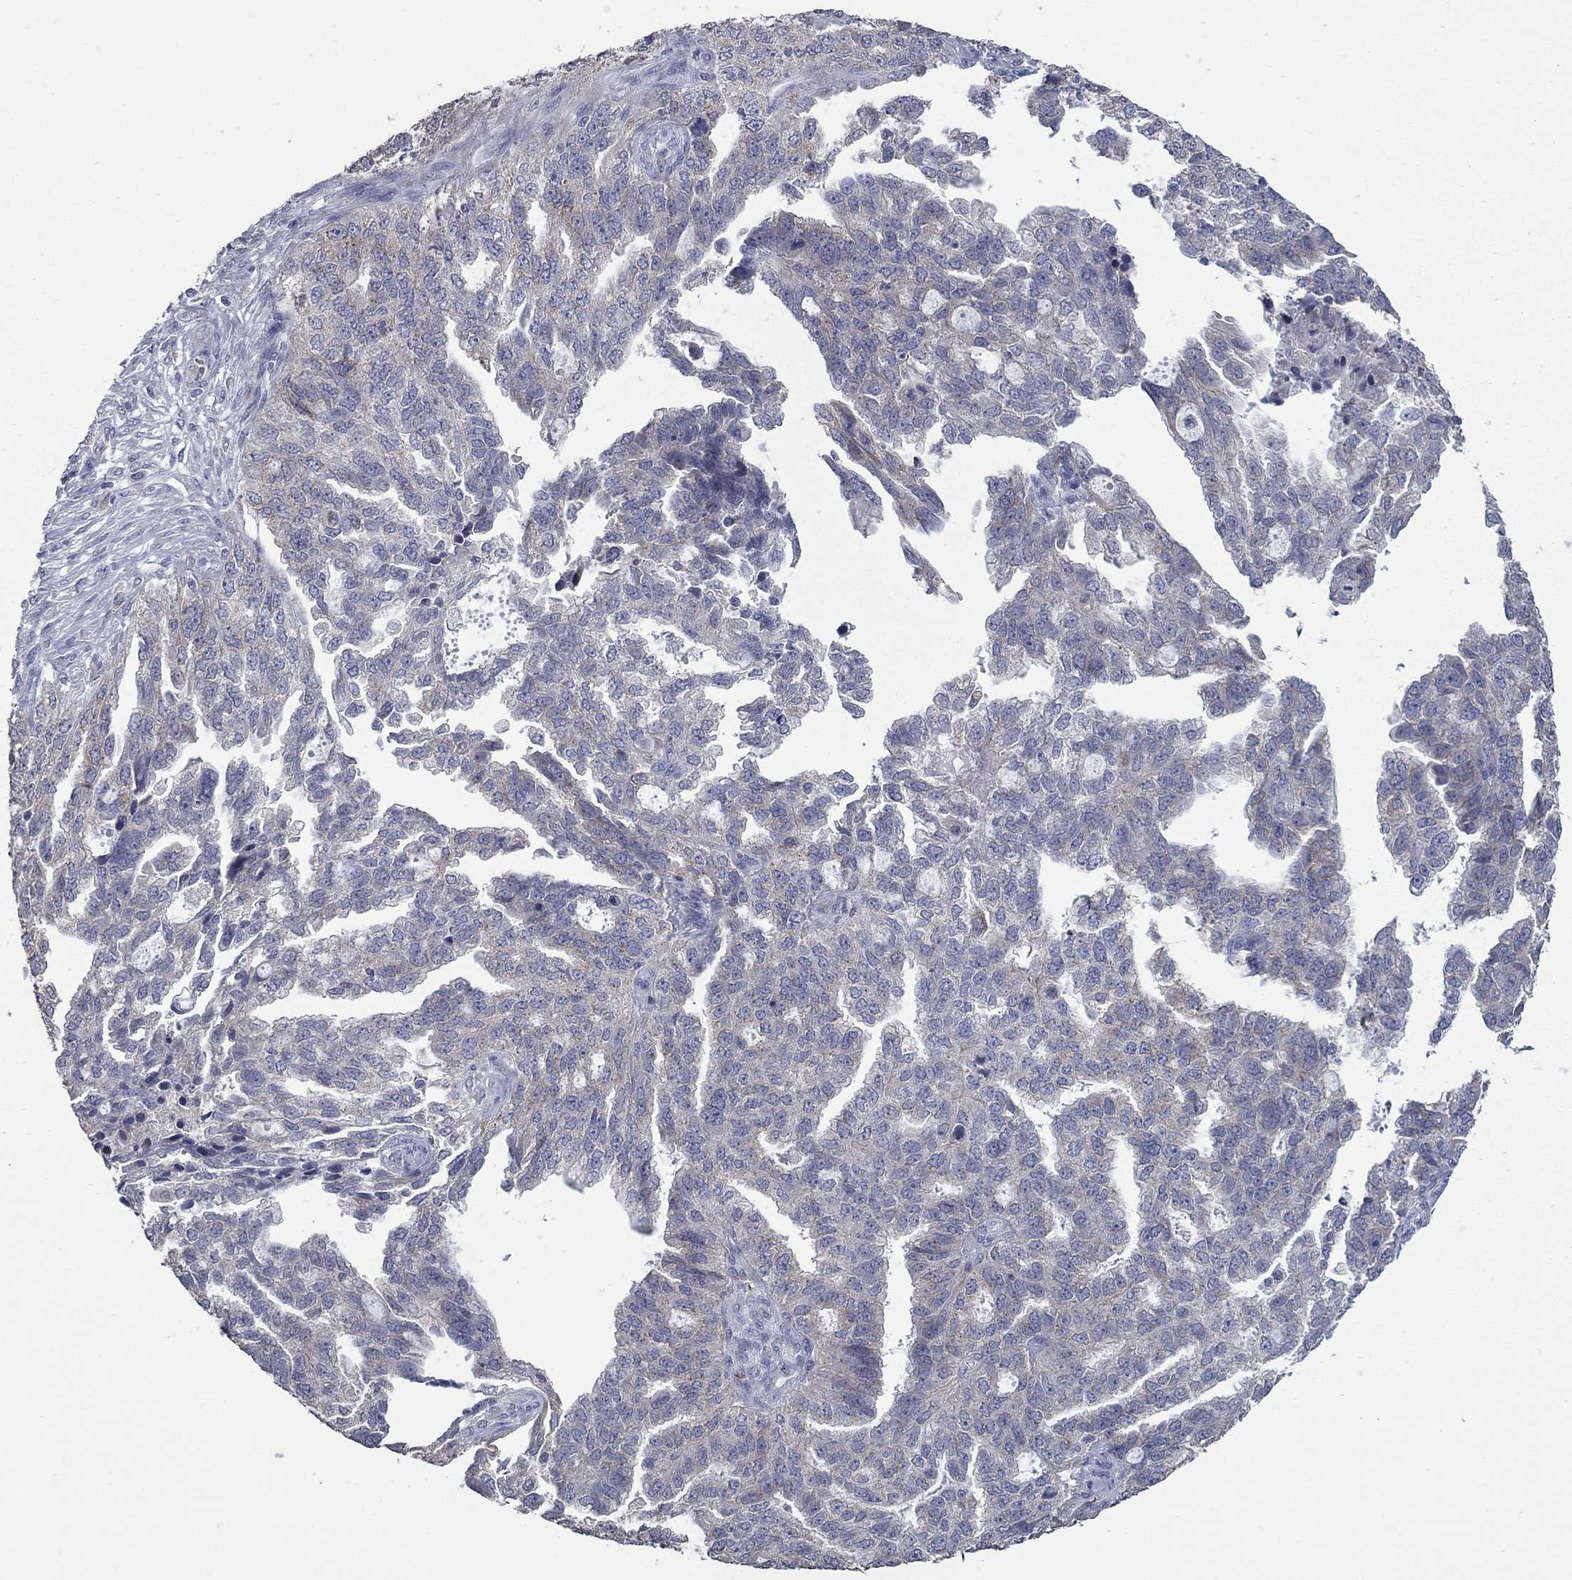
{"staining": {"intensity": "negative", "quantity": "none", "location": "none"}, "tissue": "ovarian cancer", "cell_type": "Tumor cells", "image_type": "cancer", "snomed": [{"axis": "morphology", "description": "Cystadenocarcinoma, serous, NOS"}, {"axis": "topography", "description": "Ovary"}], "caption": "Immunohistochemistry (IHC) photomicrograph of neoplastic tissue: human ovarian cancer stained with DAB (3,3'-diaminobenzidine) displays no significant protein expression in tumor cells. (DAB (3,3'-diaminobenzidine) IHC visualized using brightfield microscopy, high magnification).", "gene": "KIAA0319L", "patient": {"sex": "female", "age": 51}}